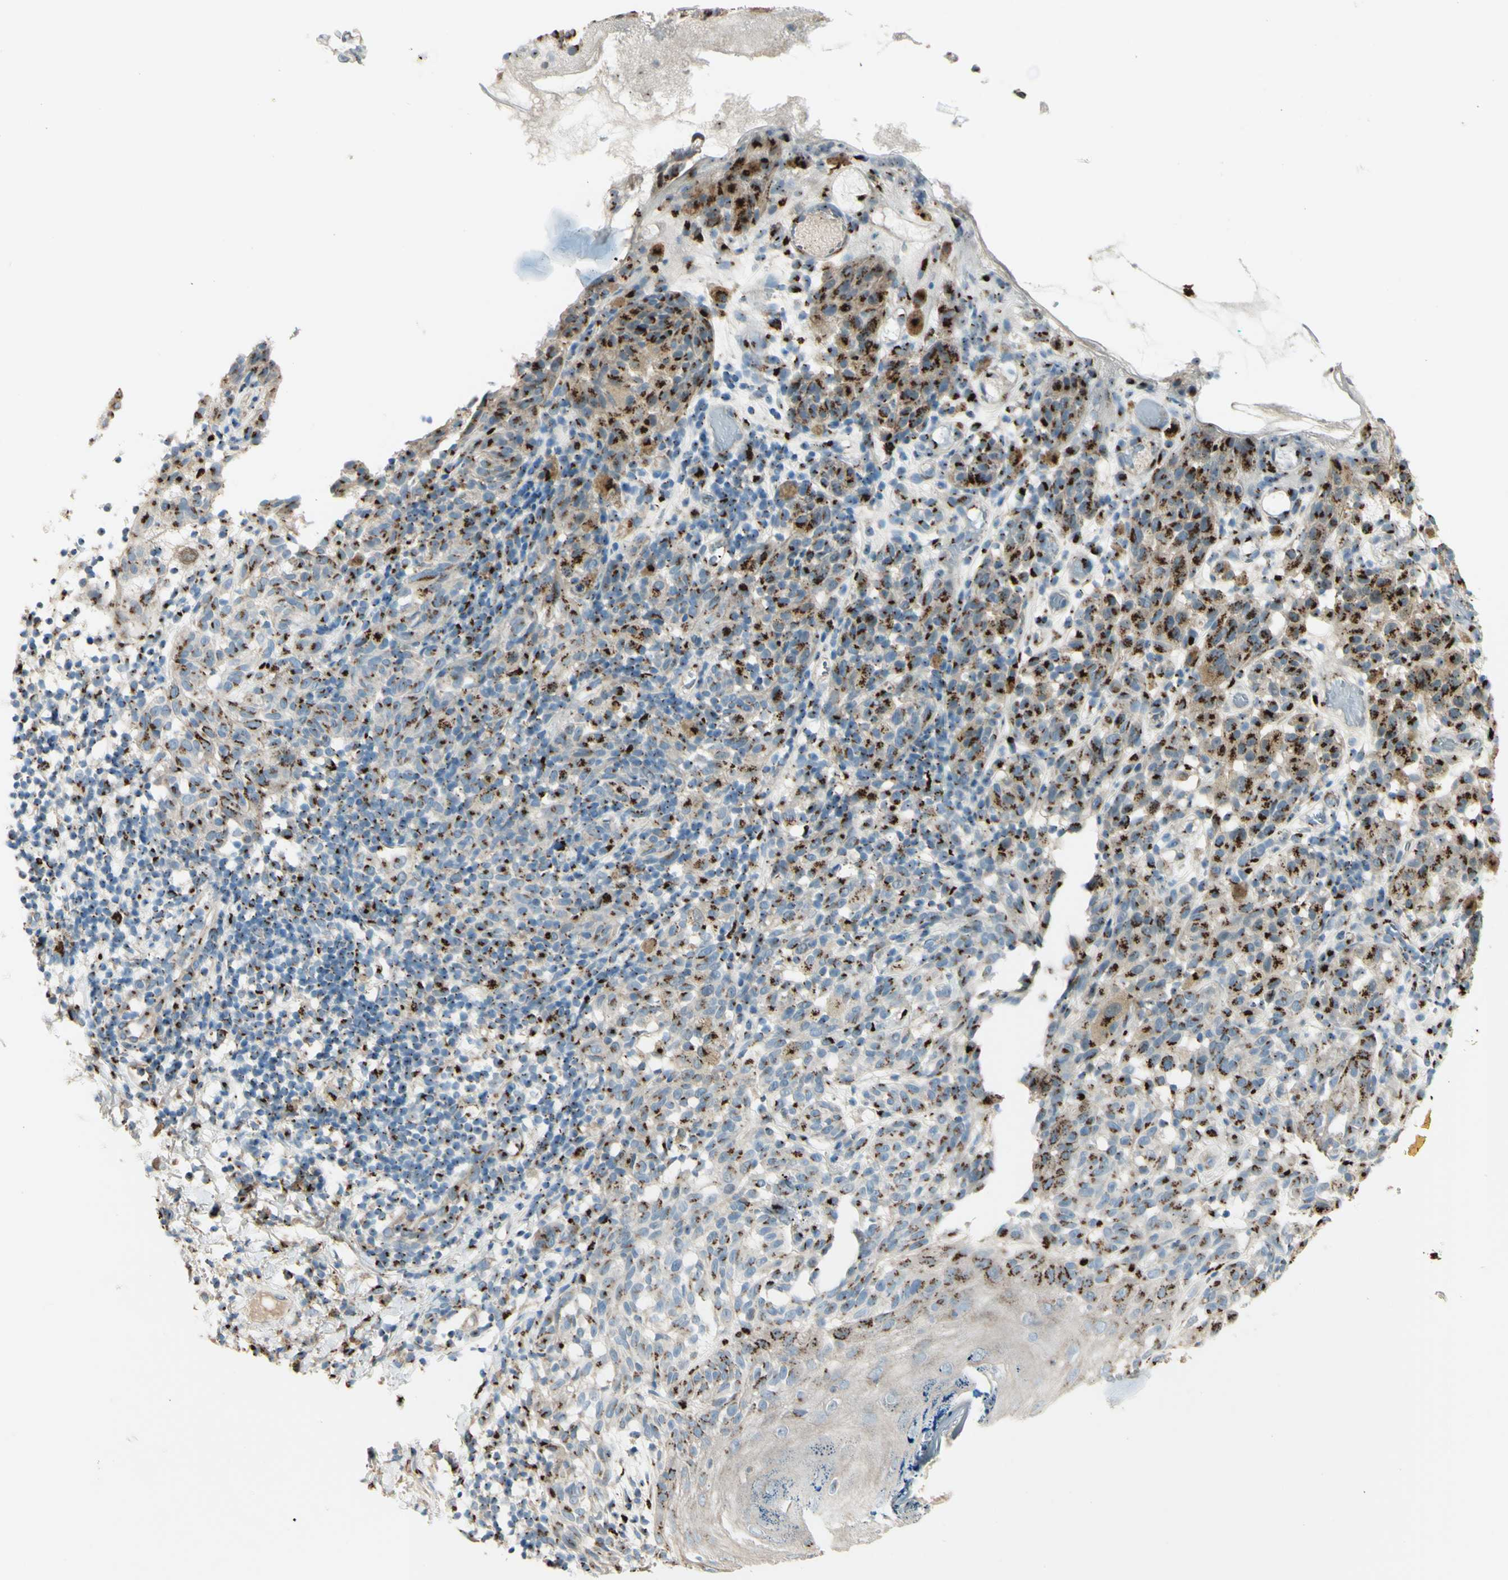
{"staining": {"intensity": "strong", "quantity": ">75%", "location": "cytoplasmic/membranous"}, "tissue": "melanoma", "cell_type": "Tumor cells", "image_type": "cancer", "snomed": [{"axis": "morphology", "description": "Malignant melanoma, NOS"}, {"axis": "topography", "description": "Skin"}], "caption": "Immunohistochemistry of melanoma exhibits high levels of strong cytoplasmic/membranous staining in approximately >75% of tumor cells.", "gene": "B4GALT1", "patient": {"sex": "female", "age": 46}}